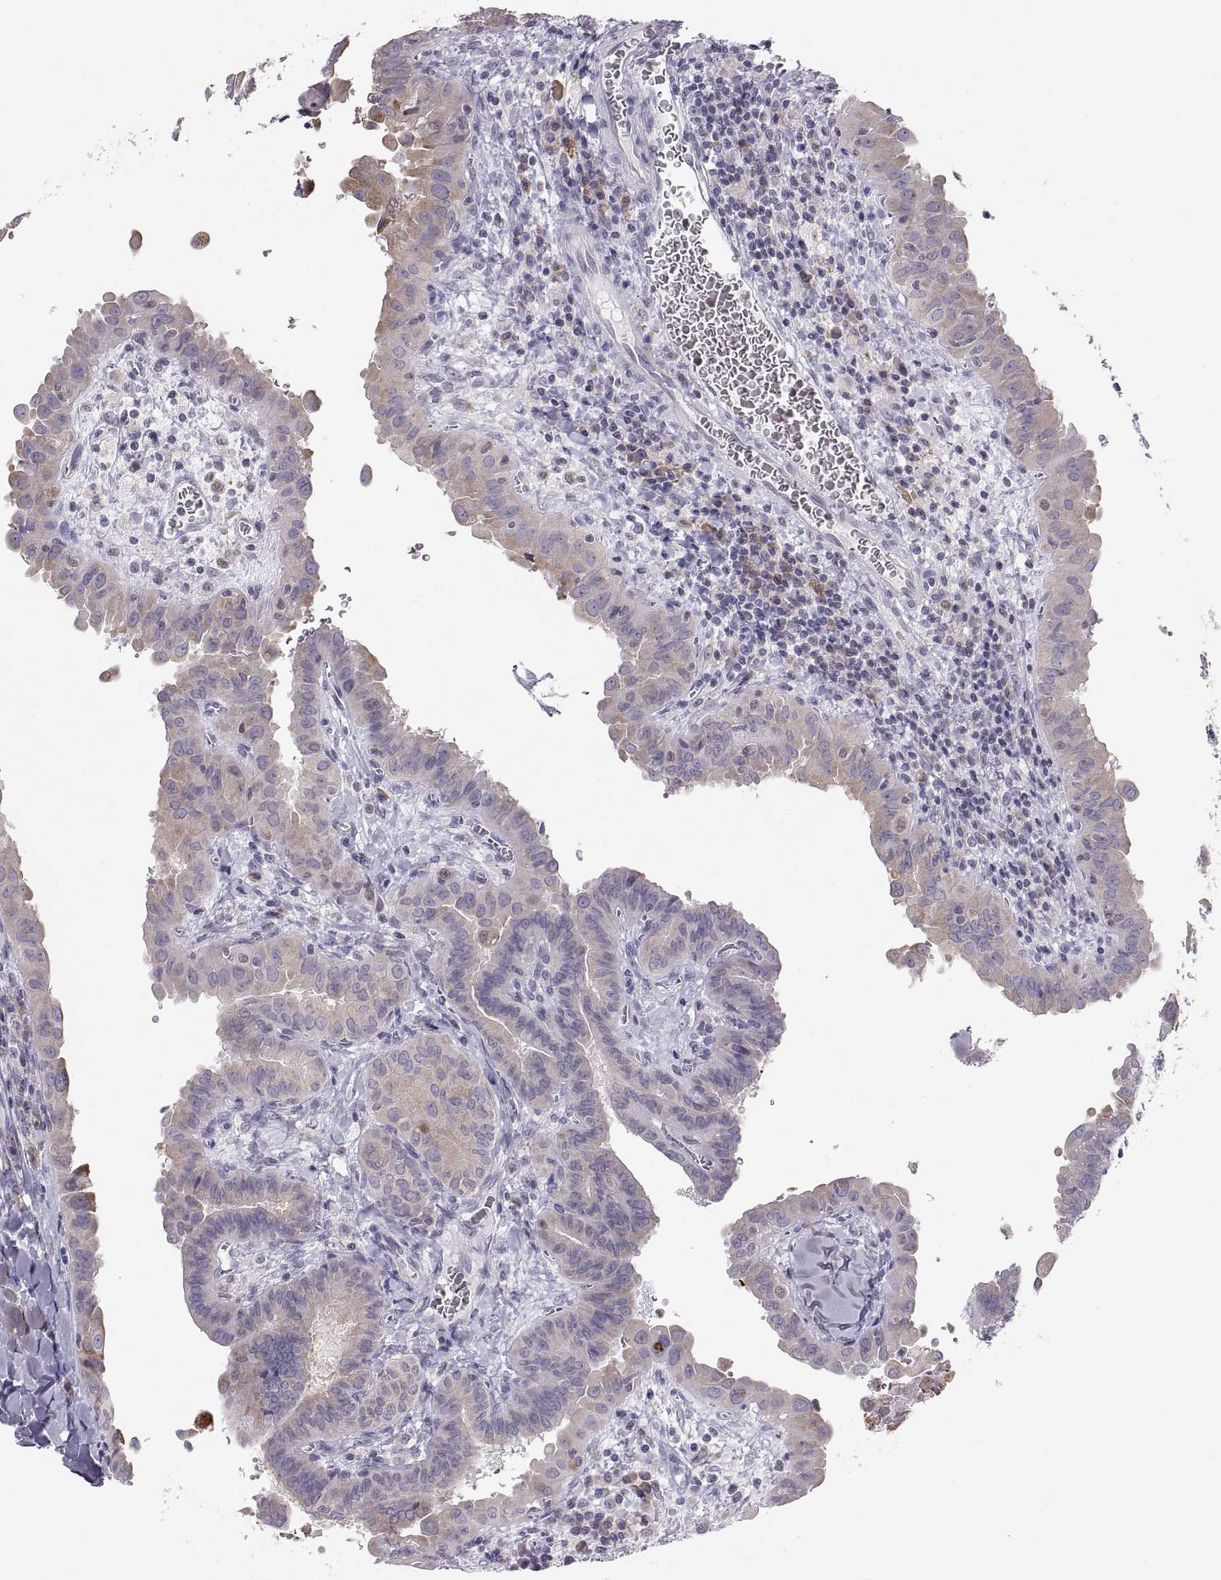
{"staining": {"intensity": "moderate", "quantity": "<25%", "location": "cytoplasmic/membranous"}, "tissue": "thyroid cancer", "cell_type": "Tumor cells", "image_type": "cancer", "snomed": [{"axis": "morphology", "description": "Papillary adenocarcinoma, NOS"}, {"axis": "topography", "description": "Thyroid gland"}], "caption": "Protein staining of thyroid cancer (papillary adenocarcinoma) tissue demonstrates moderate cytoplasmic/membranous staining in approximately <25% of tumor cells.", "gene": "ERO1A", "patient": {"sex": "female", "age": 37}}